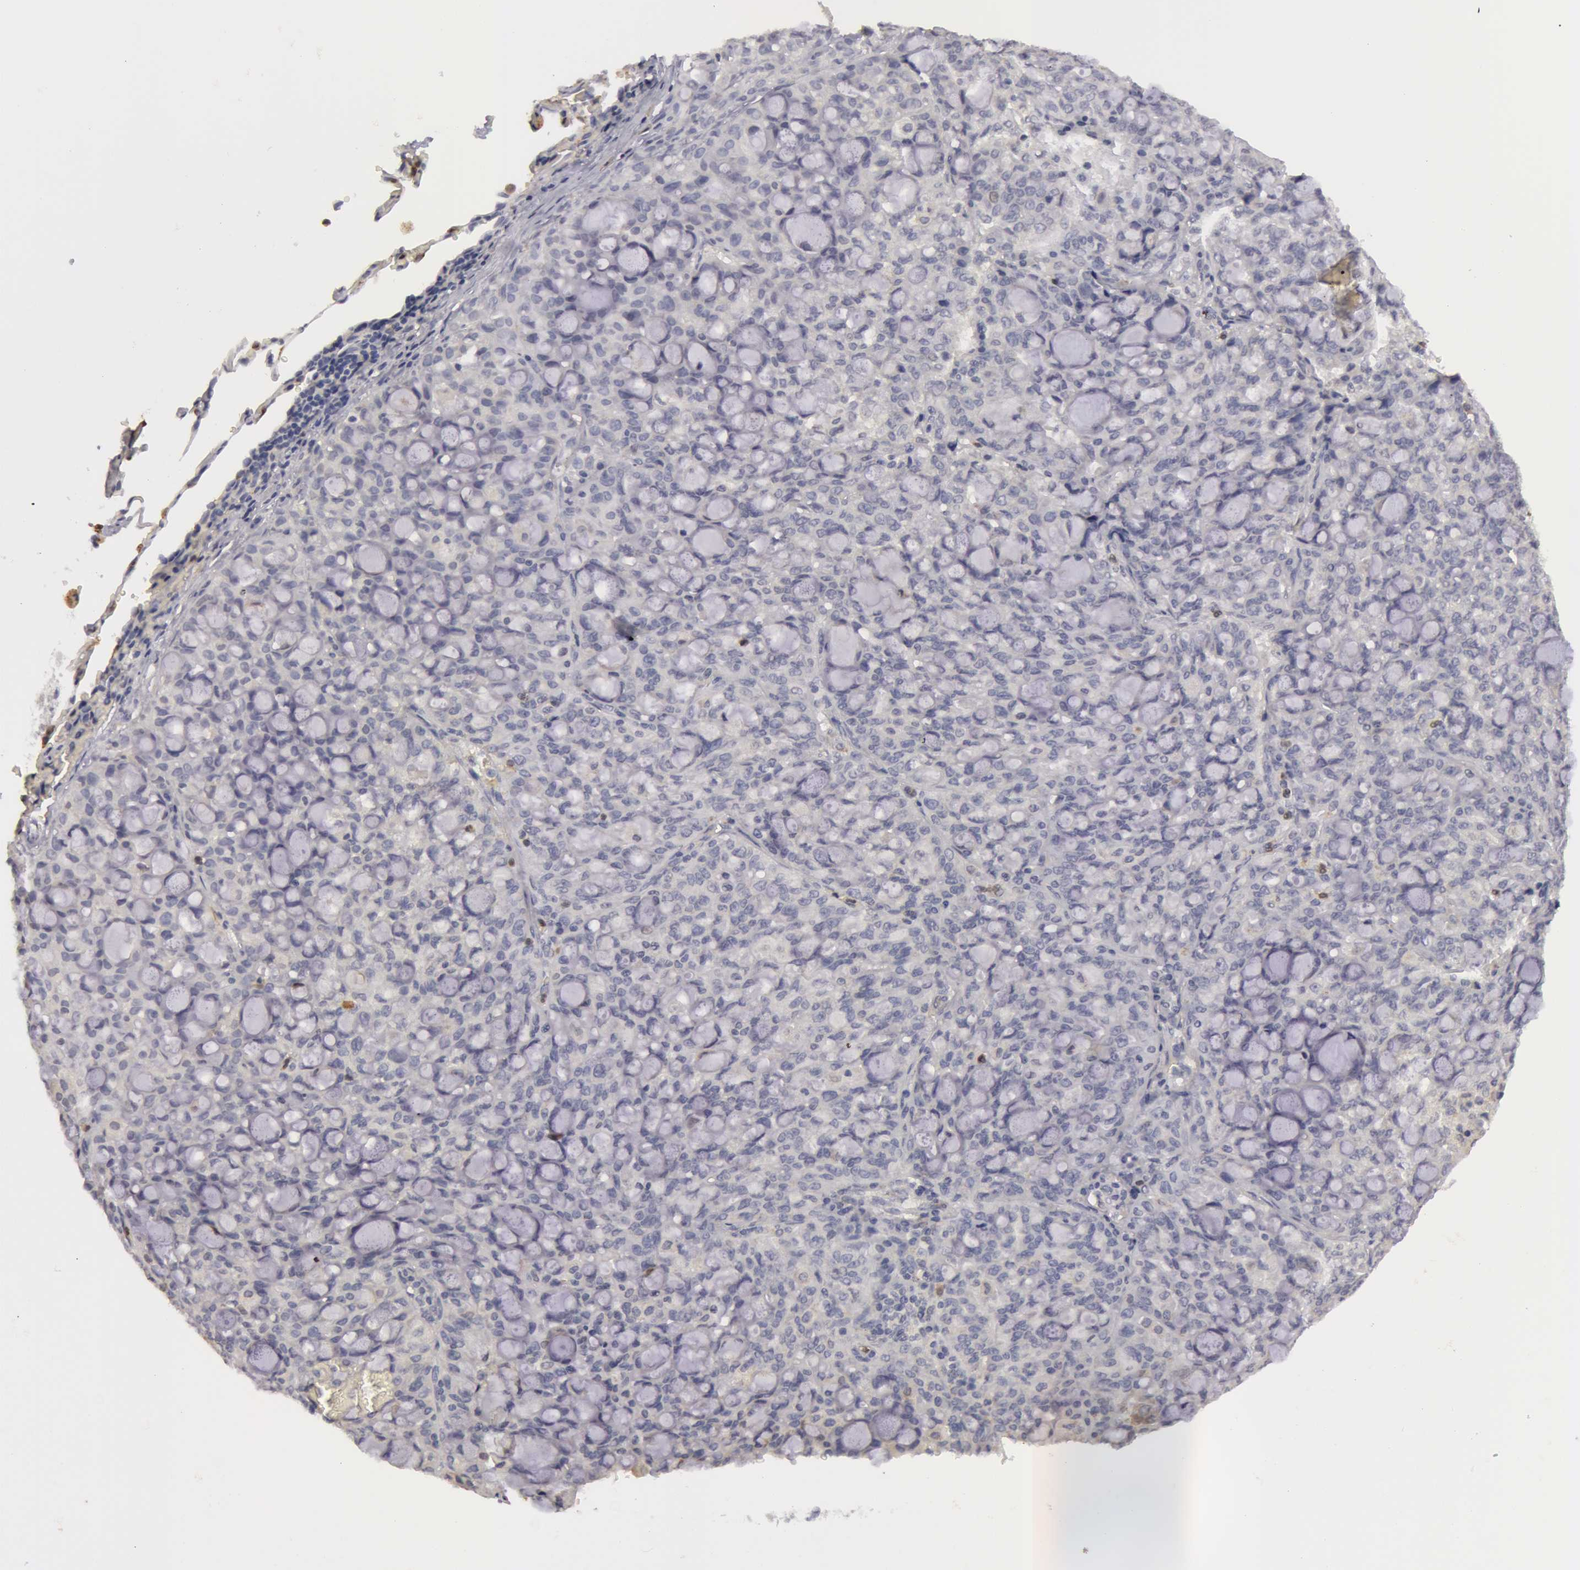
{"staining": {"intensity": "negative", "quantity": "none", "location": "none"}, "tissue": "lung cancer", "cell_type": "Tumor cells", "image_type": "cancer", "snomed": [{"axis": "morphology", "description": "Adenocarcinoma, NOS"}, {"axis": "topography", "description": "Lung"}], "caption": "Tumor cells are negative for protein expression in human lung cancer.", "gene": "CAT", "patient": {"sex": "female", "age": 44}}